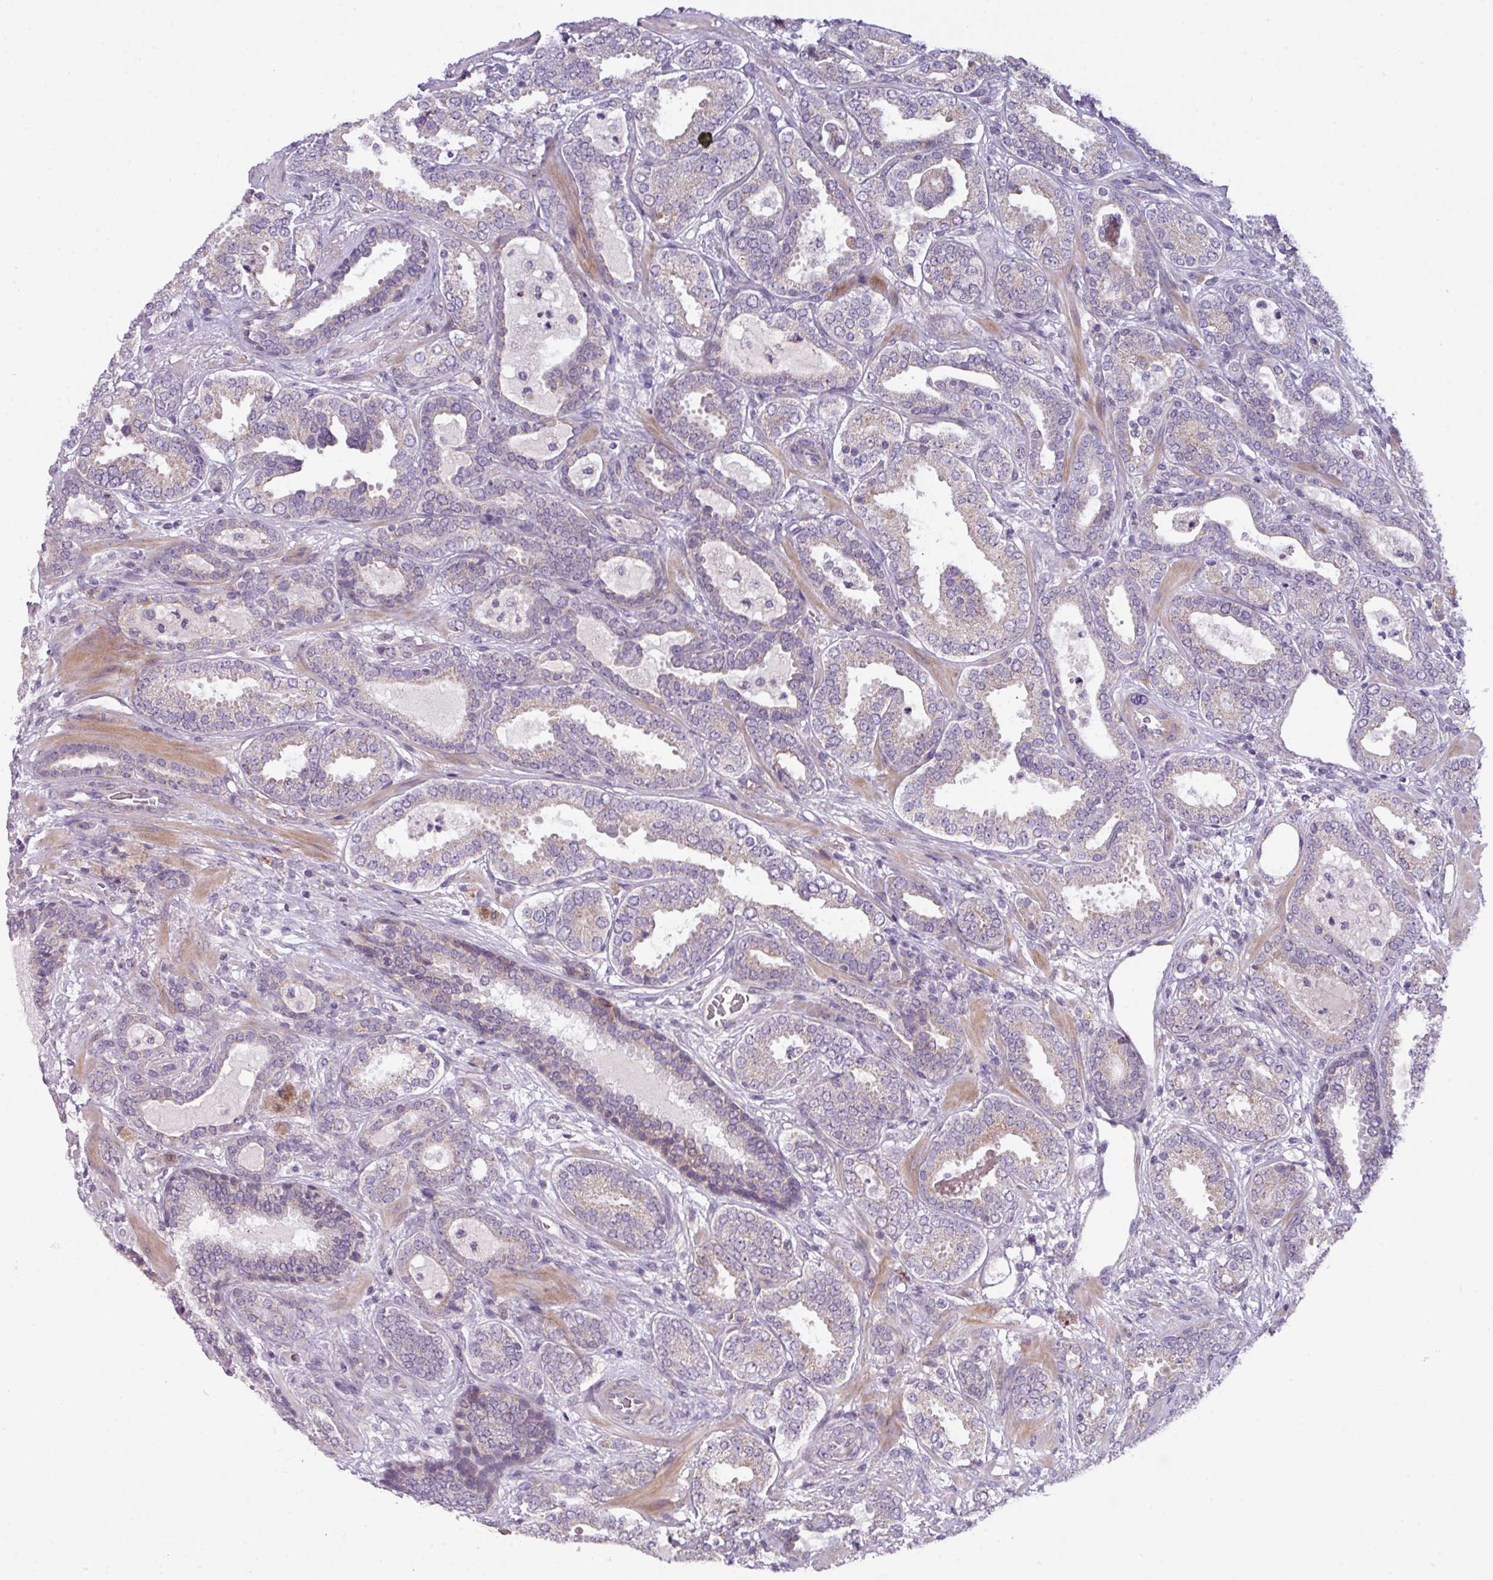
{"staining": {"intensity": "weak", "quantity": "<25%", "location": "cytoplasmic/membranous"}, "tissue": "prostate cancer", "cell_type": "Tumor cells", "image_type": "cancer", "snomed": [{"axis": "morphology", "description": "Adenocarcinoma, High grade"}, {"axis": "topography", "description": "Prostate"}], "caption": "Protein analysis of prostate cancer (high-grade adenocarcinoma) shows no significant staining in tumor cells.", "gene": "C2orf68", "patient": {"sex": "male", "age": 65}}